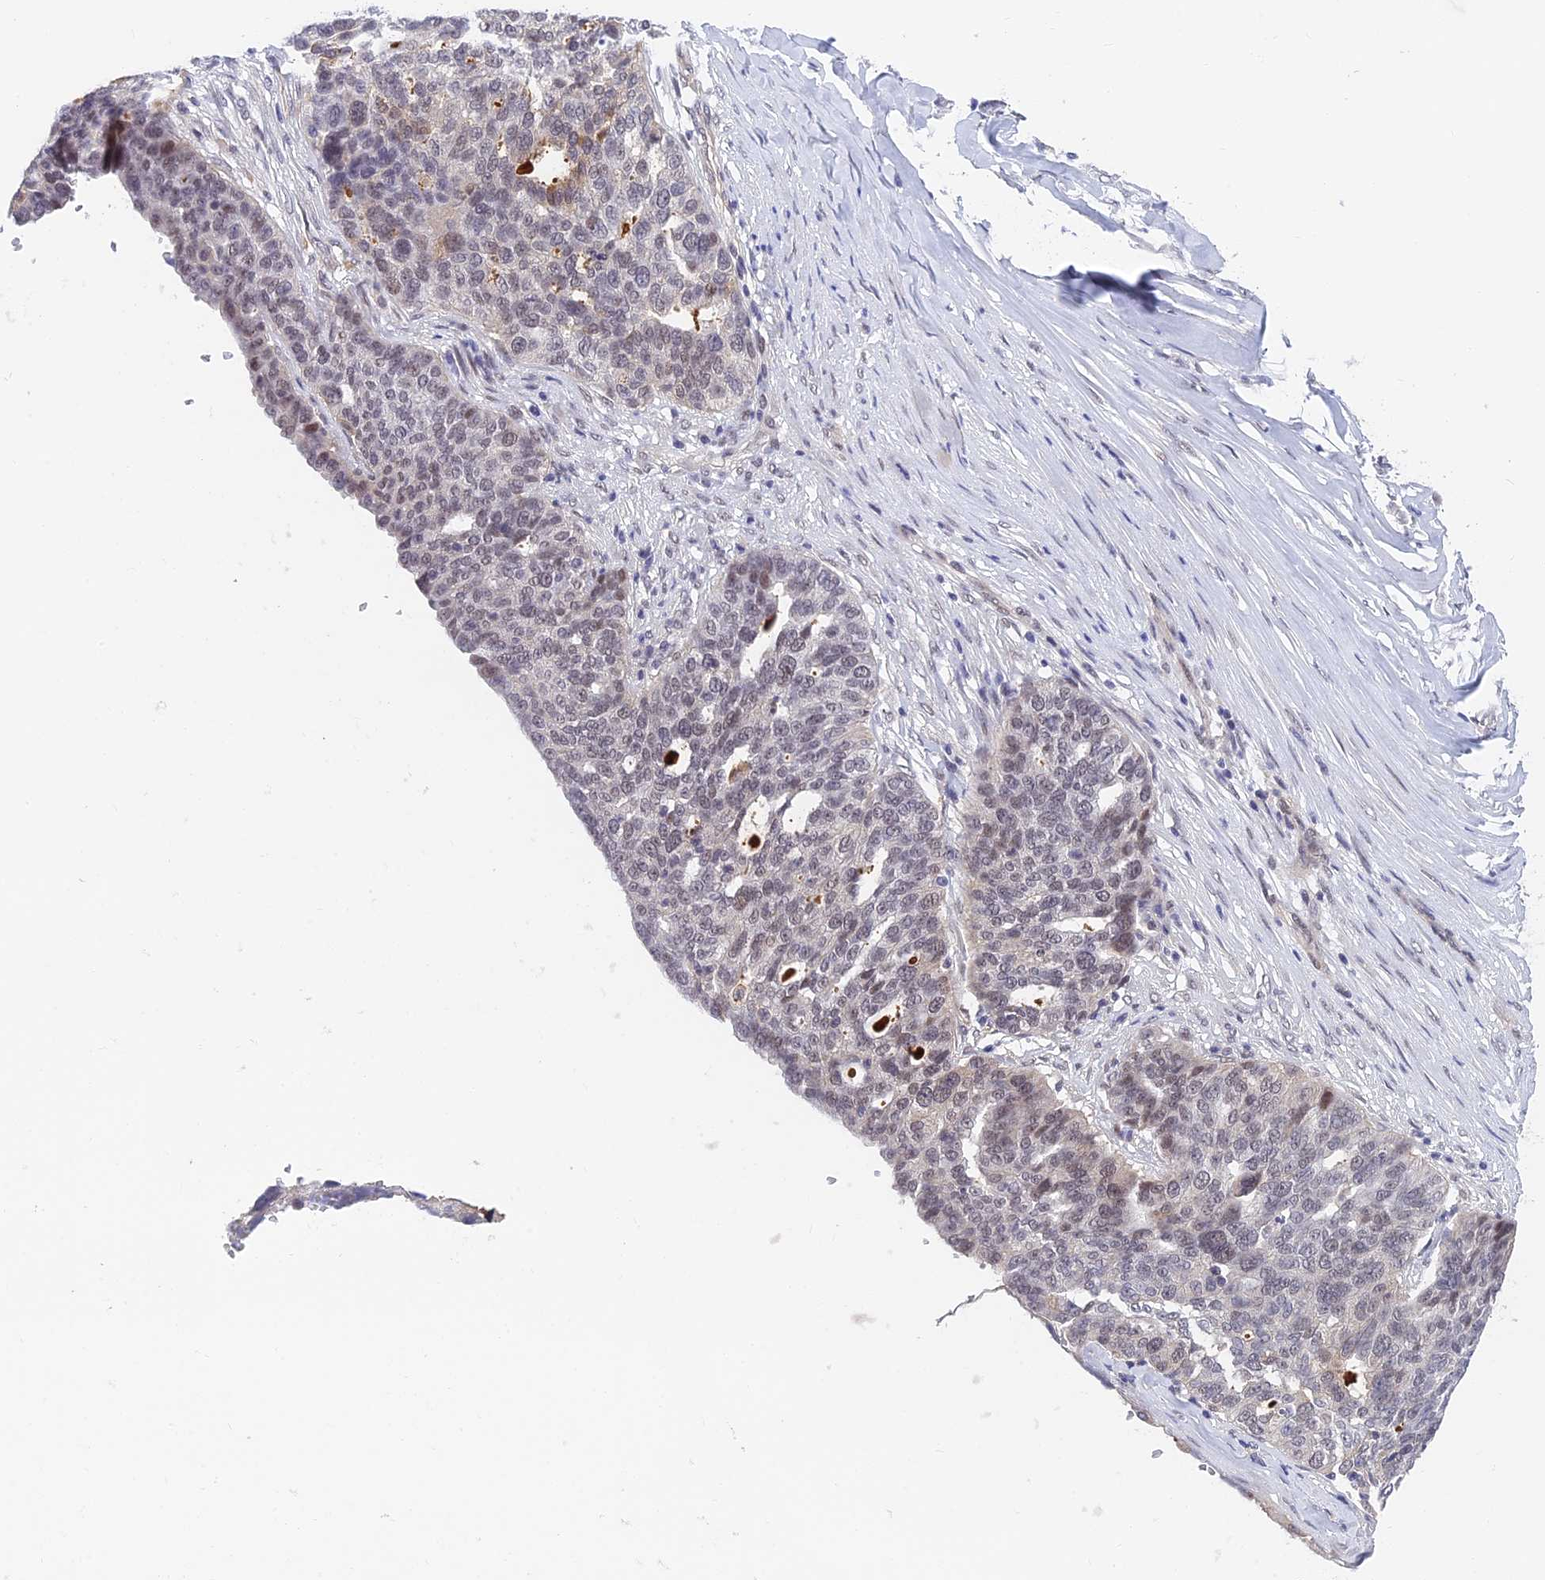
{"staining": {"intensity": "weak", "quantity": "<25%", "location": "nuclear"}, "tissue": "ovarian cancer", "cell_type": "Tumor cells", "image_type": "cancer", "snomed": [{"axis": "morphology", "description": "Cystadenocarcinoma, serous, NOS"}, {"axis": "topography", "description": "Ovary"}], "caption": "Image shows no protein expression in tumor cells of ovarian cancer (serous cystadenocarcinoma) tissue. (DAB IHC, high magnification).", "gene": "NSMCE1", "patient": {"sex": "female", "age": 59}}